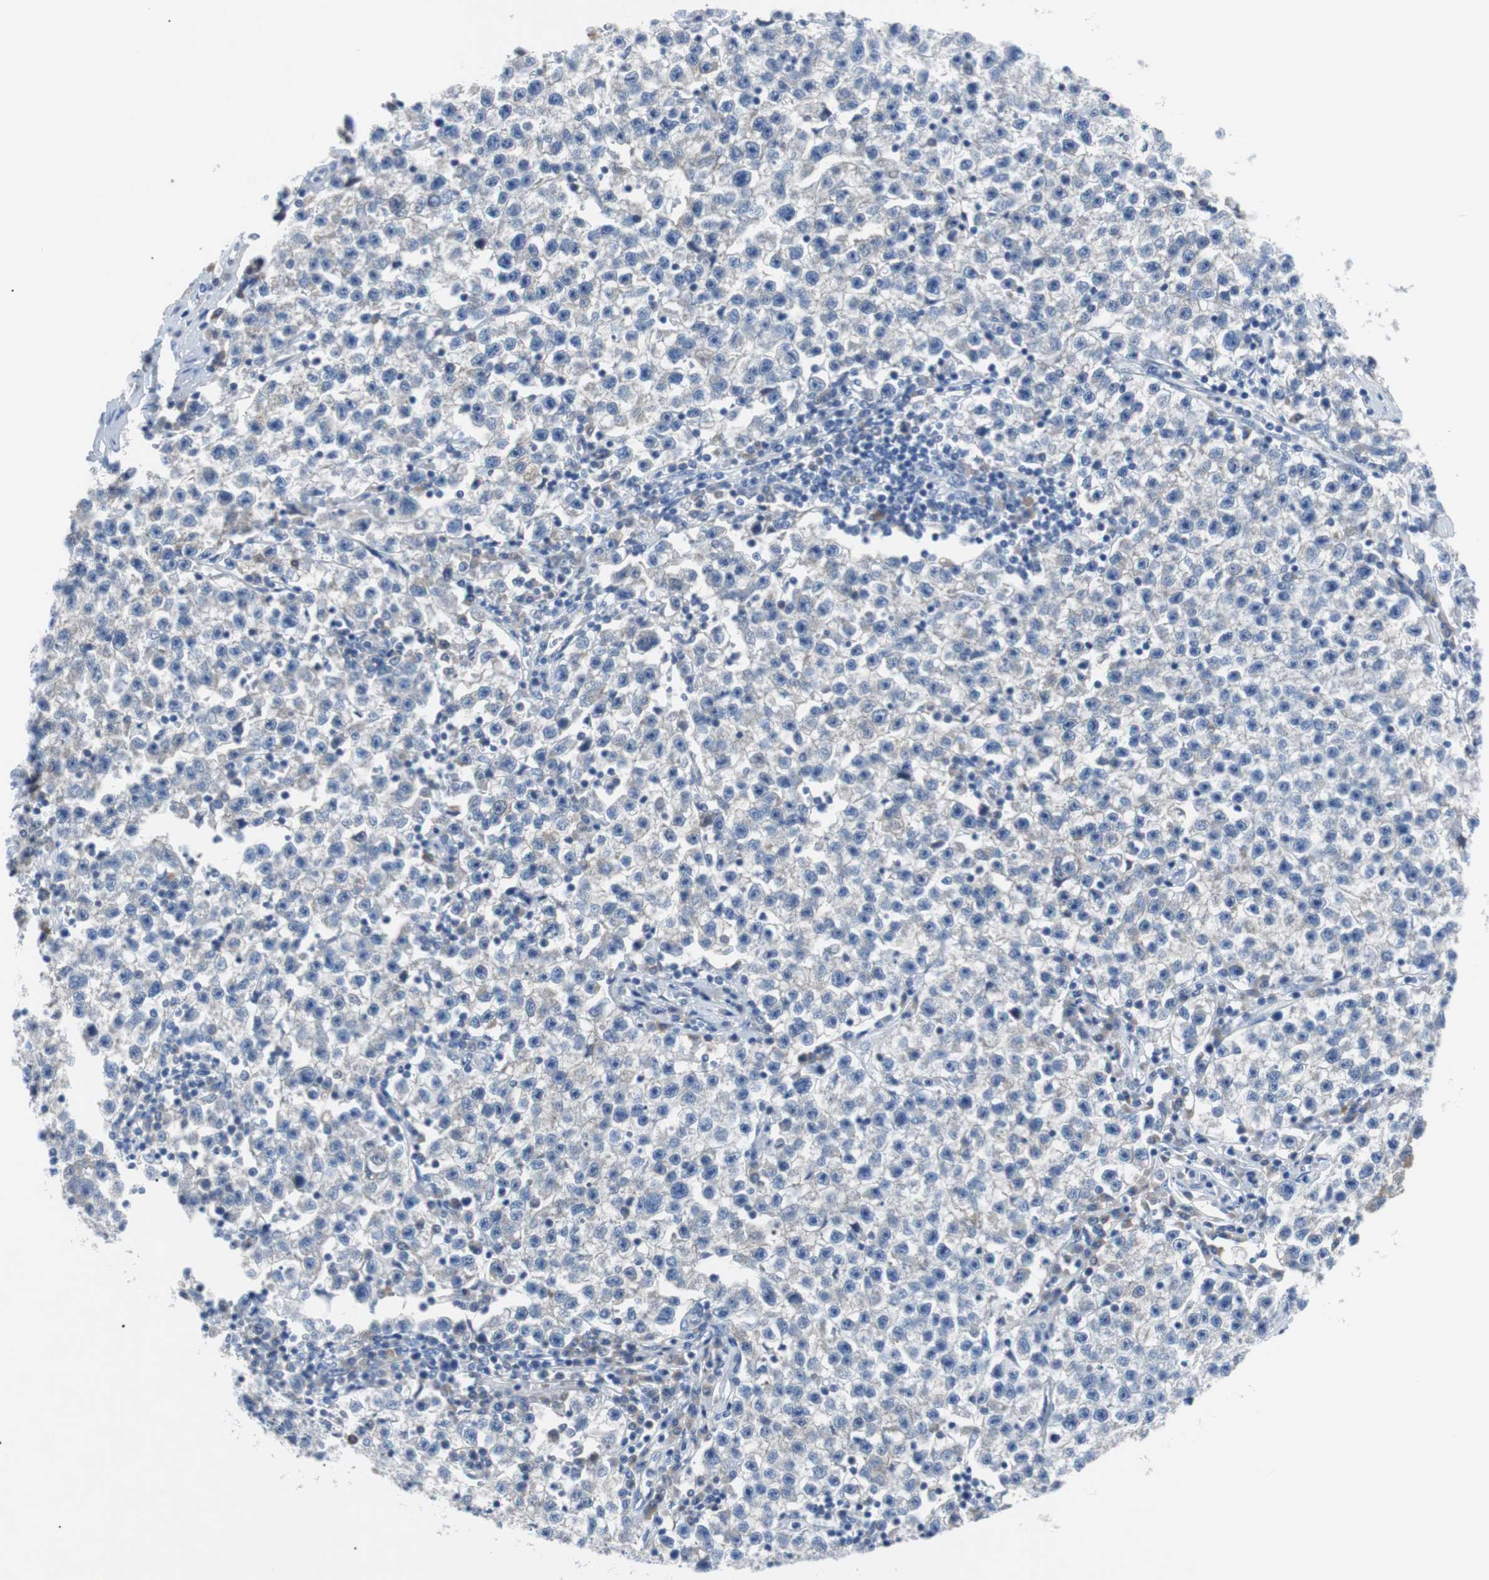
{"staining": {"intensity": "negative", "quantity": "none", "location": "none"}, "tissue": "testis cancer", "cell_type": "Tumor cells", "image_type": "cancer", "snomed": [{"axis": "morphology", "description": "Seminoma, NOS"}, {"axis": "topography", "description": "Testis"}], "caption": "A histopathology image of testis cancer stained for a protein demonstrates no brown staining in tumor cells.", "gene": "EEF2K", "patient": {"sex": "male", "age": 22}}